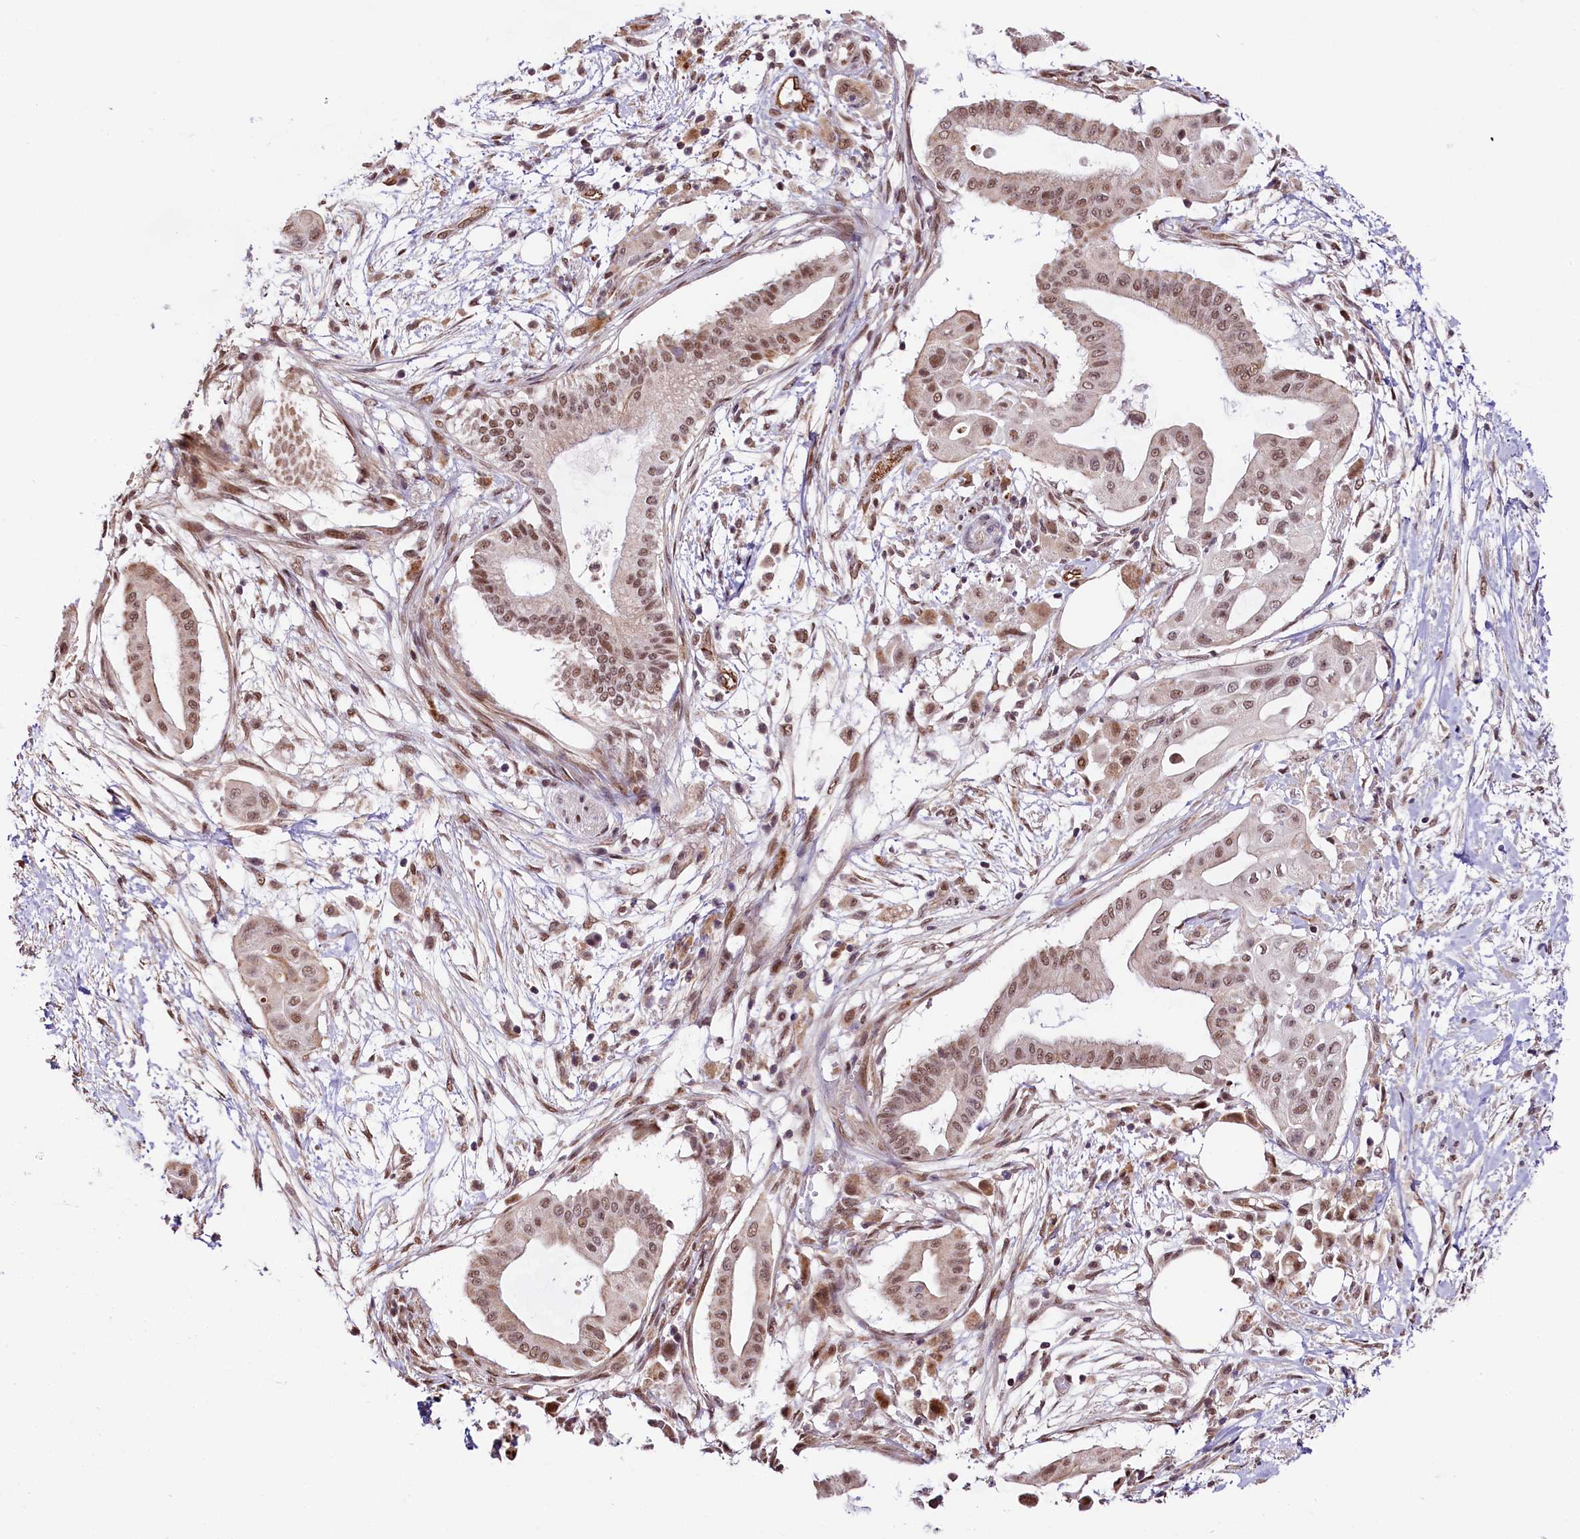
{"staining": {"intensity": "moderate", "quantity": ">75%", "location": "nuclear"}, "tissue": "pancreatic cancer", "cell_type": "Tumor cells", "image_type": "cancer", "snomed": [{"axis": "morphology", "description": "Adenocarcinoma, NOS"}, {"axis": "topography", "description": "Pancreas"}], "caption": "Tumor cells exhibit medium levels of moderate nuclear positivity in about >75% of cells in human pancreatic cancer.", "gene": "MRPL54", "patient": {"sex": "male", "age": 68}}